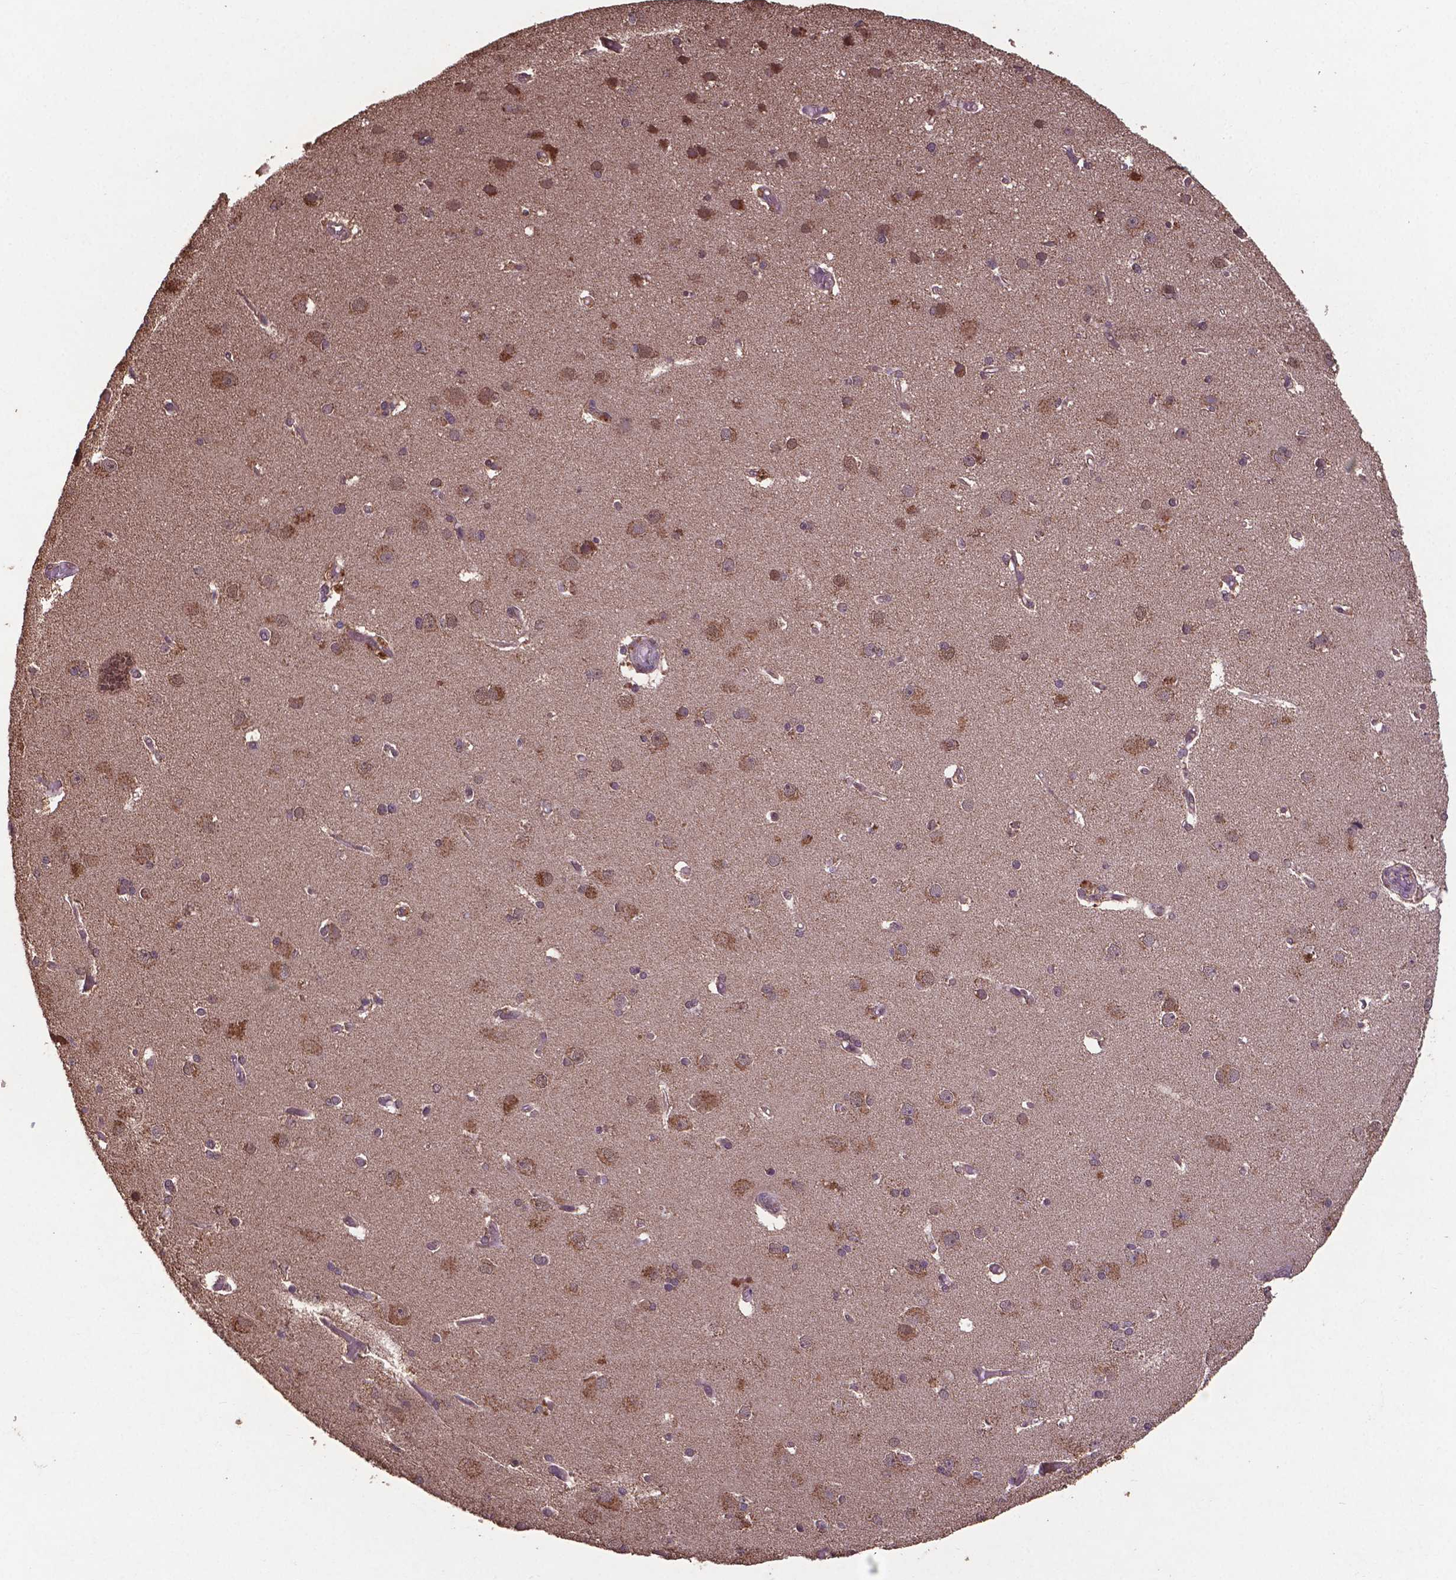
{"staining": {"intensity": "negative", "quantity": "none", "location": "none"}, "tissue": "cerebral cortex", "cell_type": "Endothelial cells", "image_type": "normal", "snomed": [{"axis": "morphology", "description": "Normal tissue, NOS"}, {"axis": "morphology", "description": "Glioma, malignant, High grade"}, {"axis": "topography", "description": "Cerebral cortex"}], "caption": "High power microscopy photomicrograph of an immunohistochemistry (IHC) micrograph of benign cerebral cortex, revealing no significant expression in endothelial cells.", "gene": "DCAF1", "patient": {"sex": "male", "age": 71}}